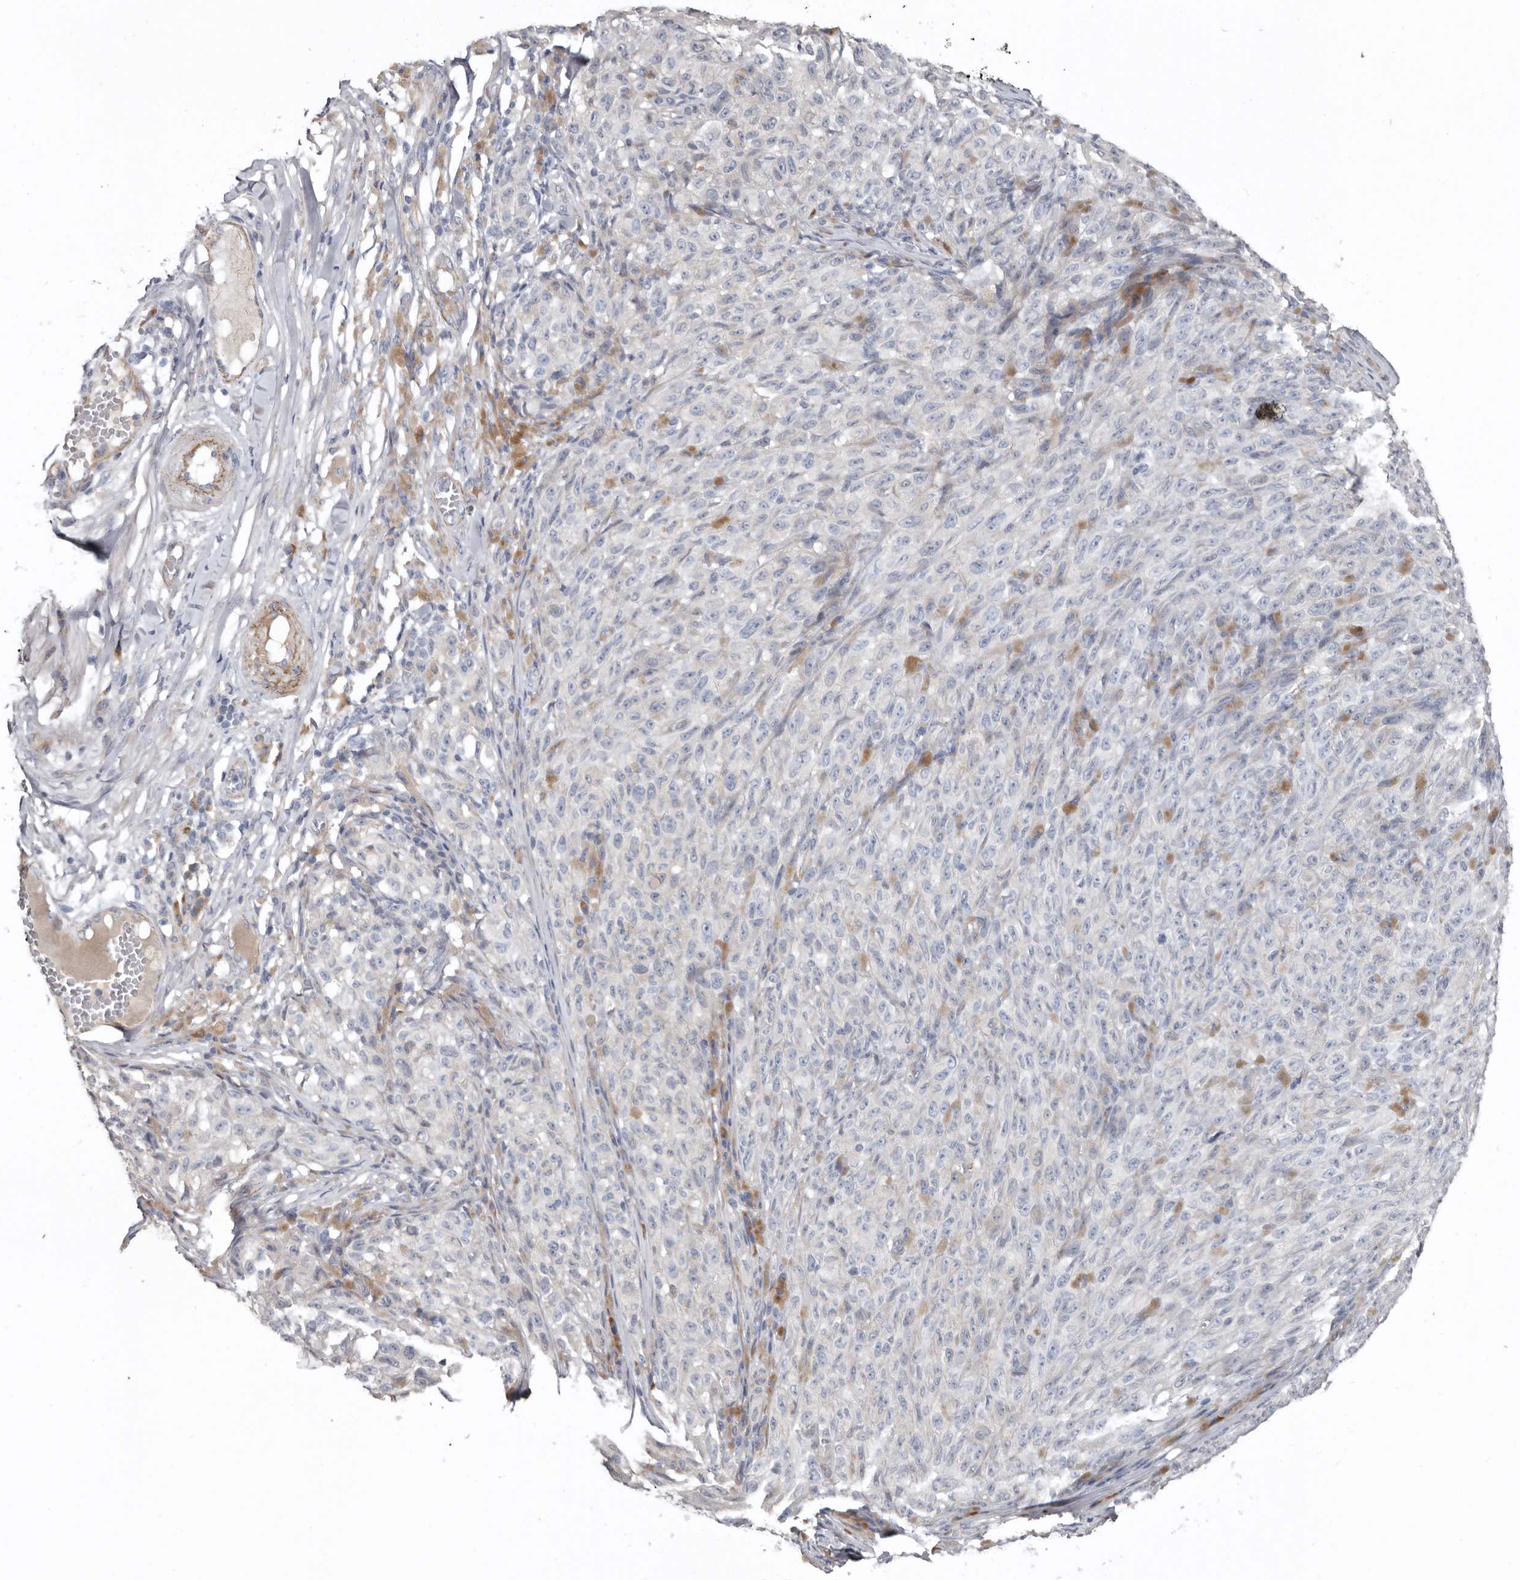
{"staining": {"intensity": "negative", "quantity": "none", "location": "none"}, "tissue": "melanoma", "cell_type": "Tumor cells", "image_type": "cancer", "snomed": [{"axis": "morphology", "description": "Malignant melanoma, NOS"}, {"axis": "topography", "description": "Skin"}], "caption": "High power microscopy histopathology image of an immunohistochemistry (IHC) histopathology image of malignant melanoma, revealing no significant expression in tumor cells. The staining is performed using DAB (3,3'-diaminobenzidine) brown chromogen with nuclei counter-stained in using hematoxylin.", "gene": "ZNF114", "patient": {"sex": "female", "age": 82}}